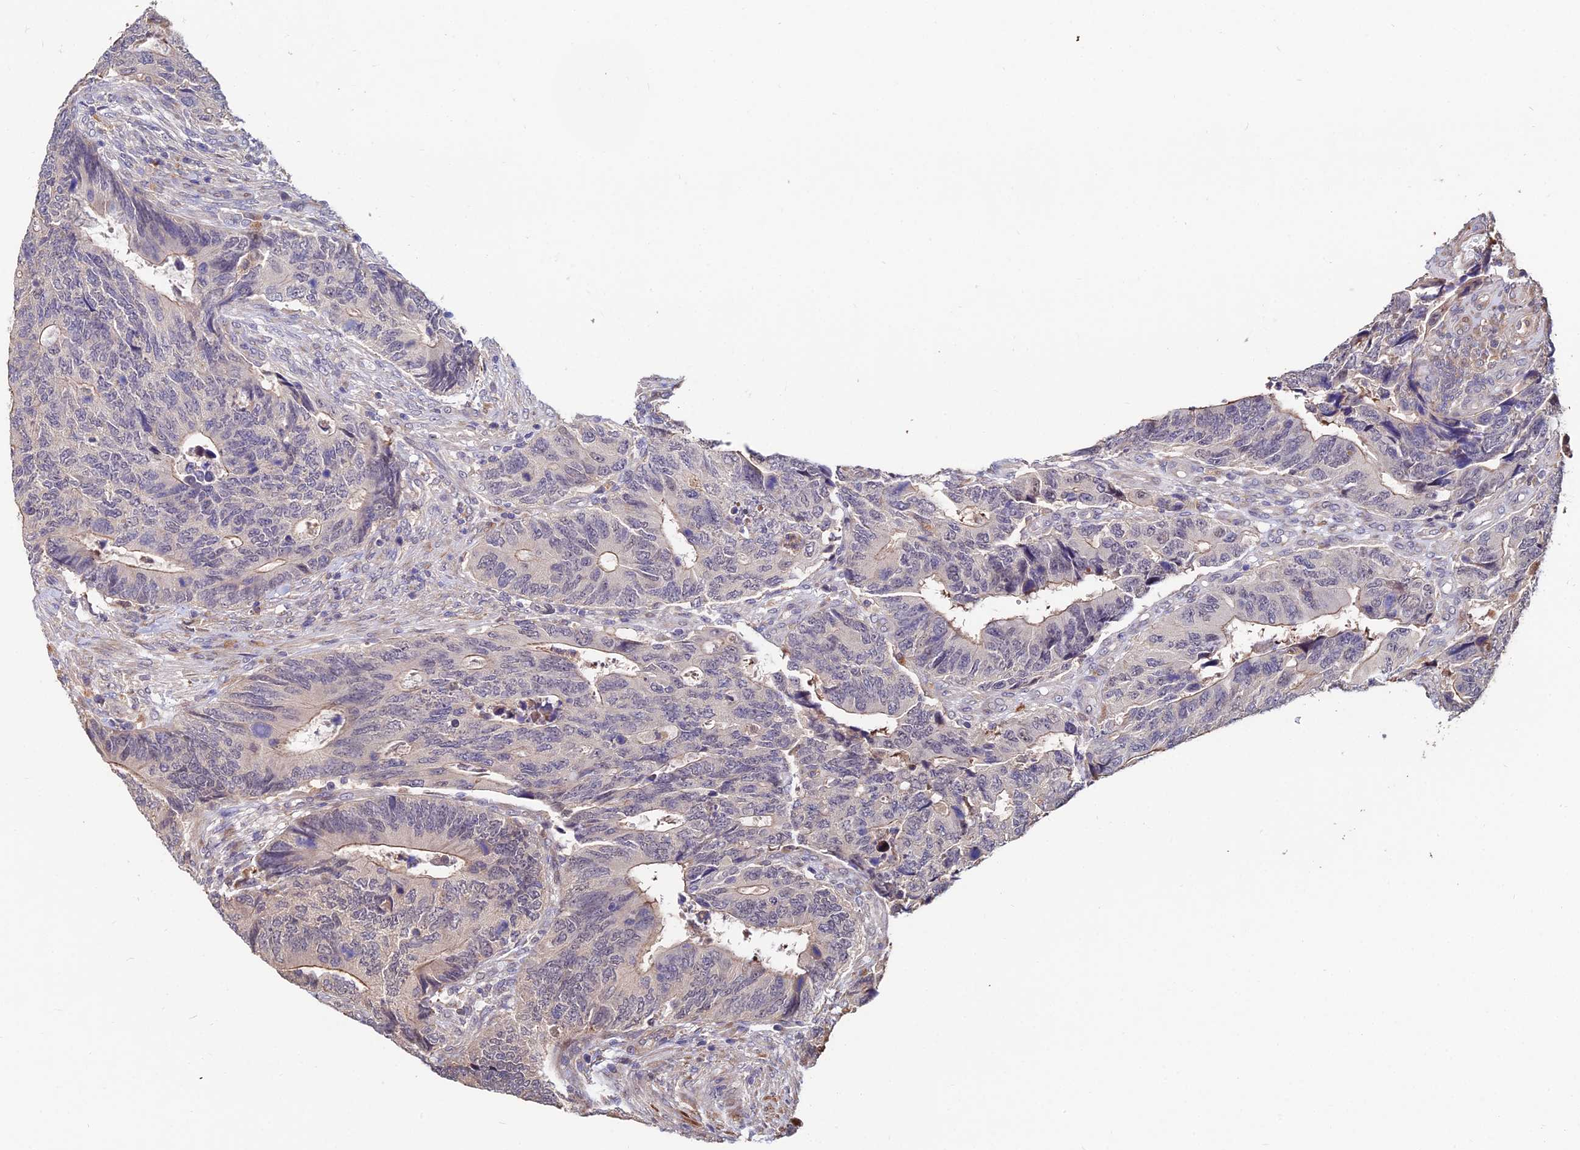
{"staining": {"intensity": "weak", "quantity": "25%-75%", "location": "cytoplasmic/membranous"}, "tissue": "colorectal cancer", "cell_type": "Tumor cells", "image_type": "cancer", "snomed": [{"axis": "morphology", "description": "Adenocarcinoma, NOS"}, {"axis": "topography", "description": "Colon"}], "caption": "Protein analysis of adenocarcinoma (colorectal) tissue displays weak cytoplasmic/membranous staining in approximately 25%-75% of tumor cells.", "gene": "ACTR5", "patient": {"sex": "male", "age": 87}}